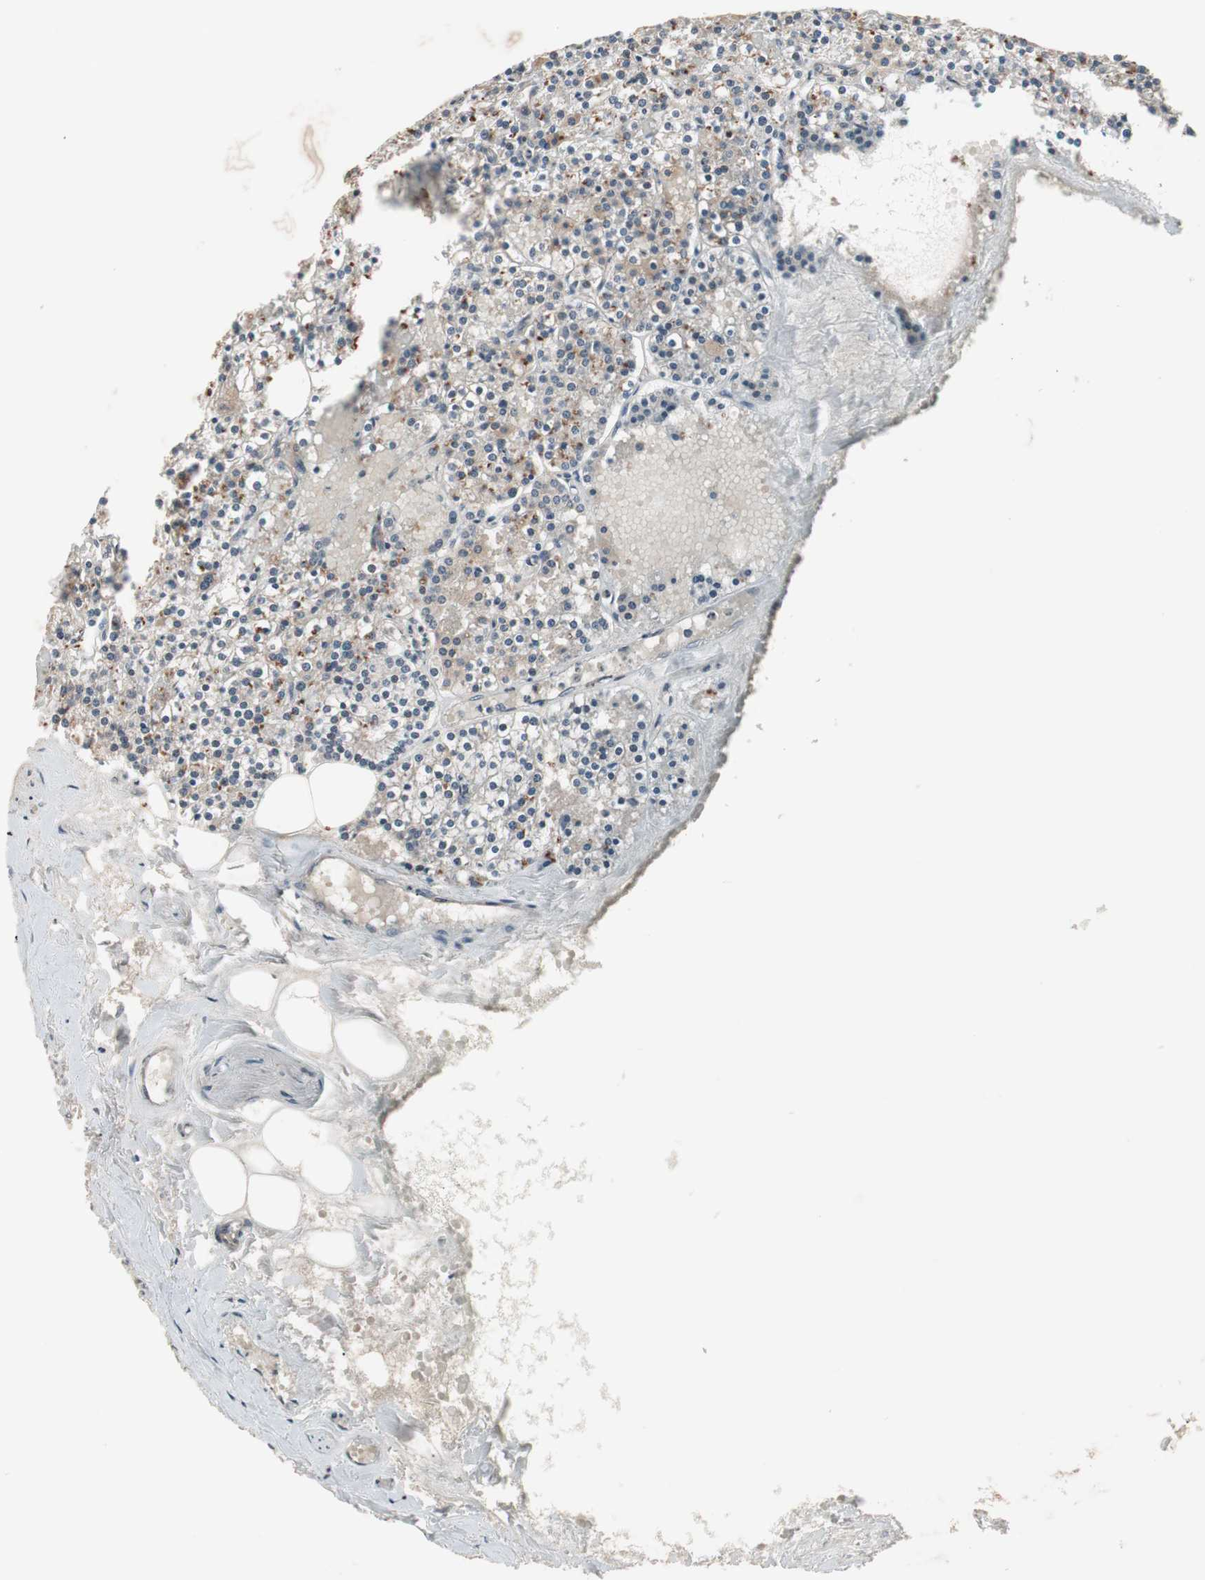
{"staining": {"intensity": "moderate", "quantity": ">75%", "location": "cytoplasmic/membranous,nuclear"}, "tissue": "parathyroid gland", "cell_type": "Glandular cells", "image_type": "normal", "snomed": [{"axis": "morphology", "description": "Normal tissue, NOS"}, {"axis": "topography", "description": "Parathyroid gland"}], "caption": "The image displays a brown stain indicating the presence of a protein in the cytoplasmic/membranous,nuclear of glandular cells in parathyroid gland. The protein is shown in brown color, while the nuclei are stained blue.", "gene": "ZFC3H1", "patient": {"sex": "female", "age": 63}}